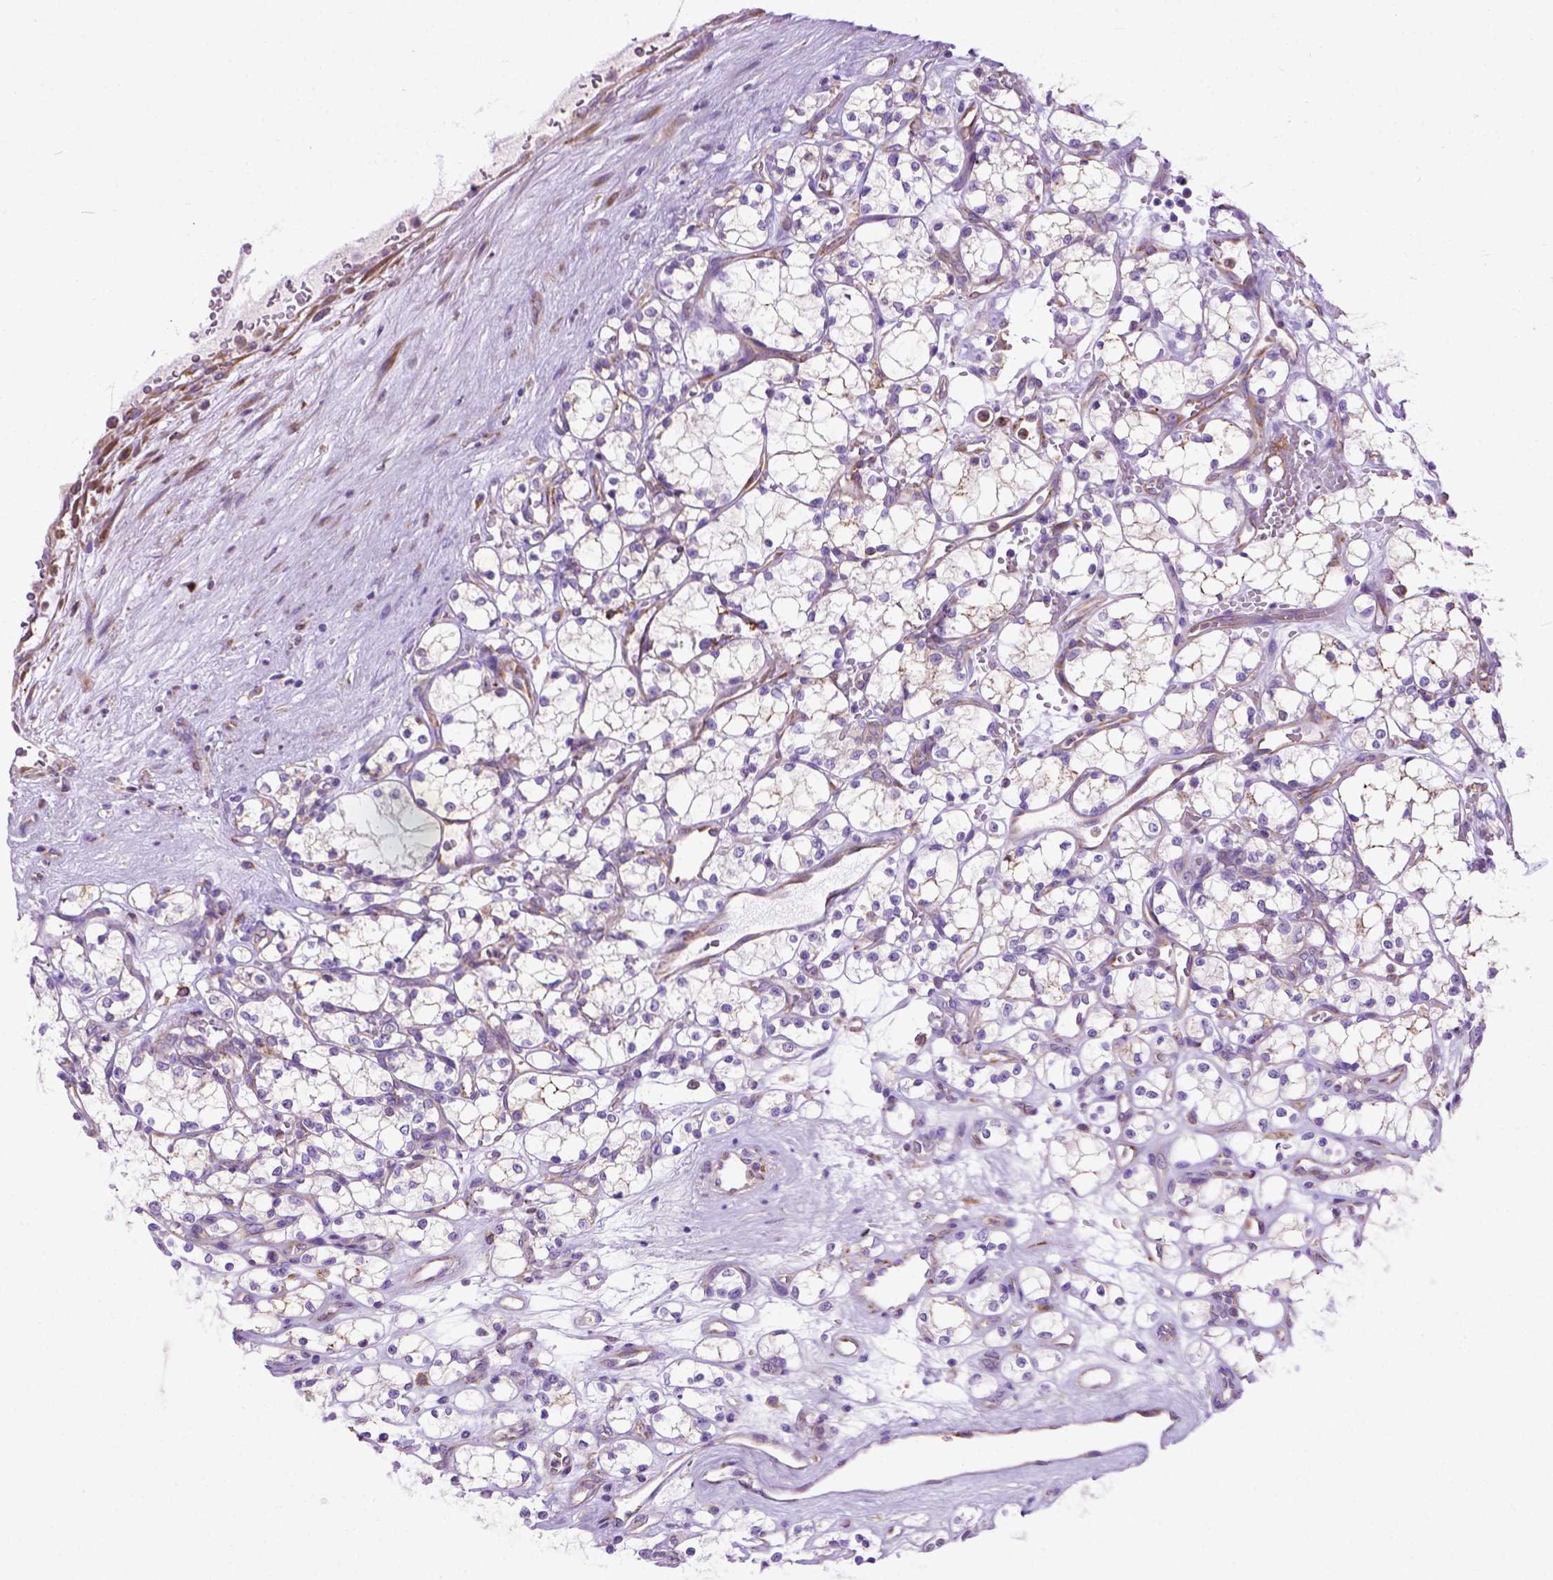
{"staining": {"intensity": "weak", "quantity": ">75%", "location": "cytoplasmic/membranous"}, "tissue": "renal cancer", "cell_type": "Tumor cells", "image_type": "cancer", "snomed": [{"axis": "morphology", "description": "Adenocarcinoma, NOS"}, {"axis": "topography", "description": "Kidney"}], "caption": "Immunohistochemical staining of human renal adenocarcinoma exhibits low levels of weak cytoplasmic/membranous protein expression in approximately >75% of tumor cells.", "gene": "PLK4", "patient": {"sex": "female", "age": 69}}